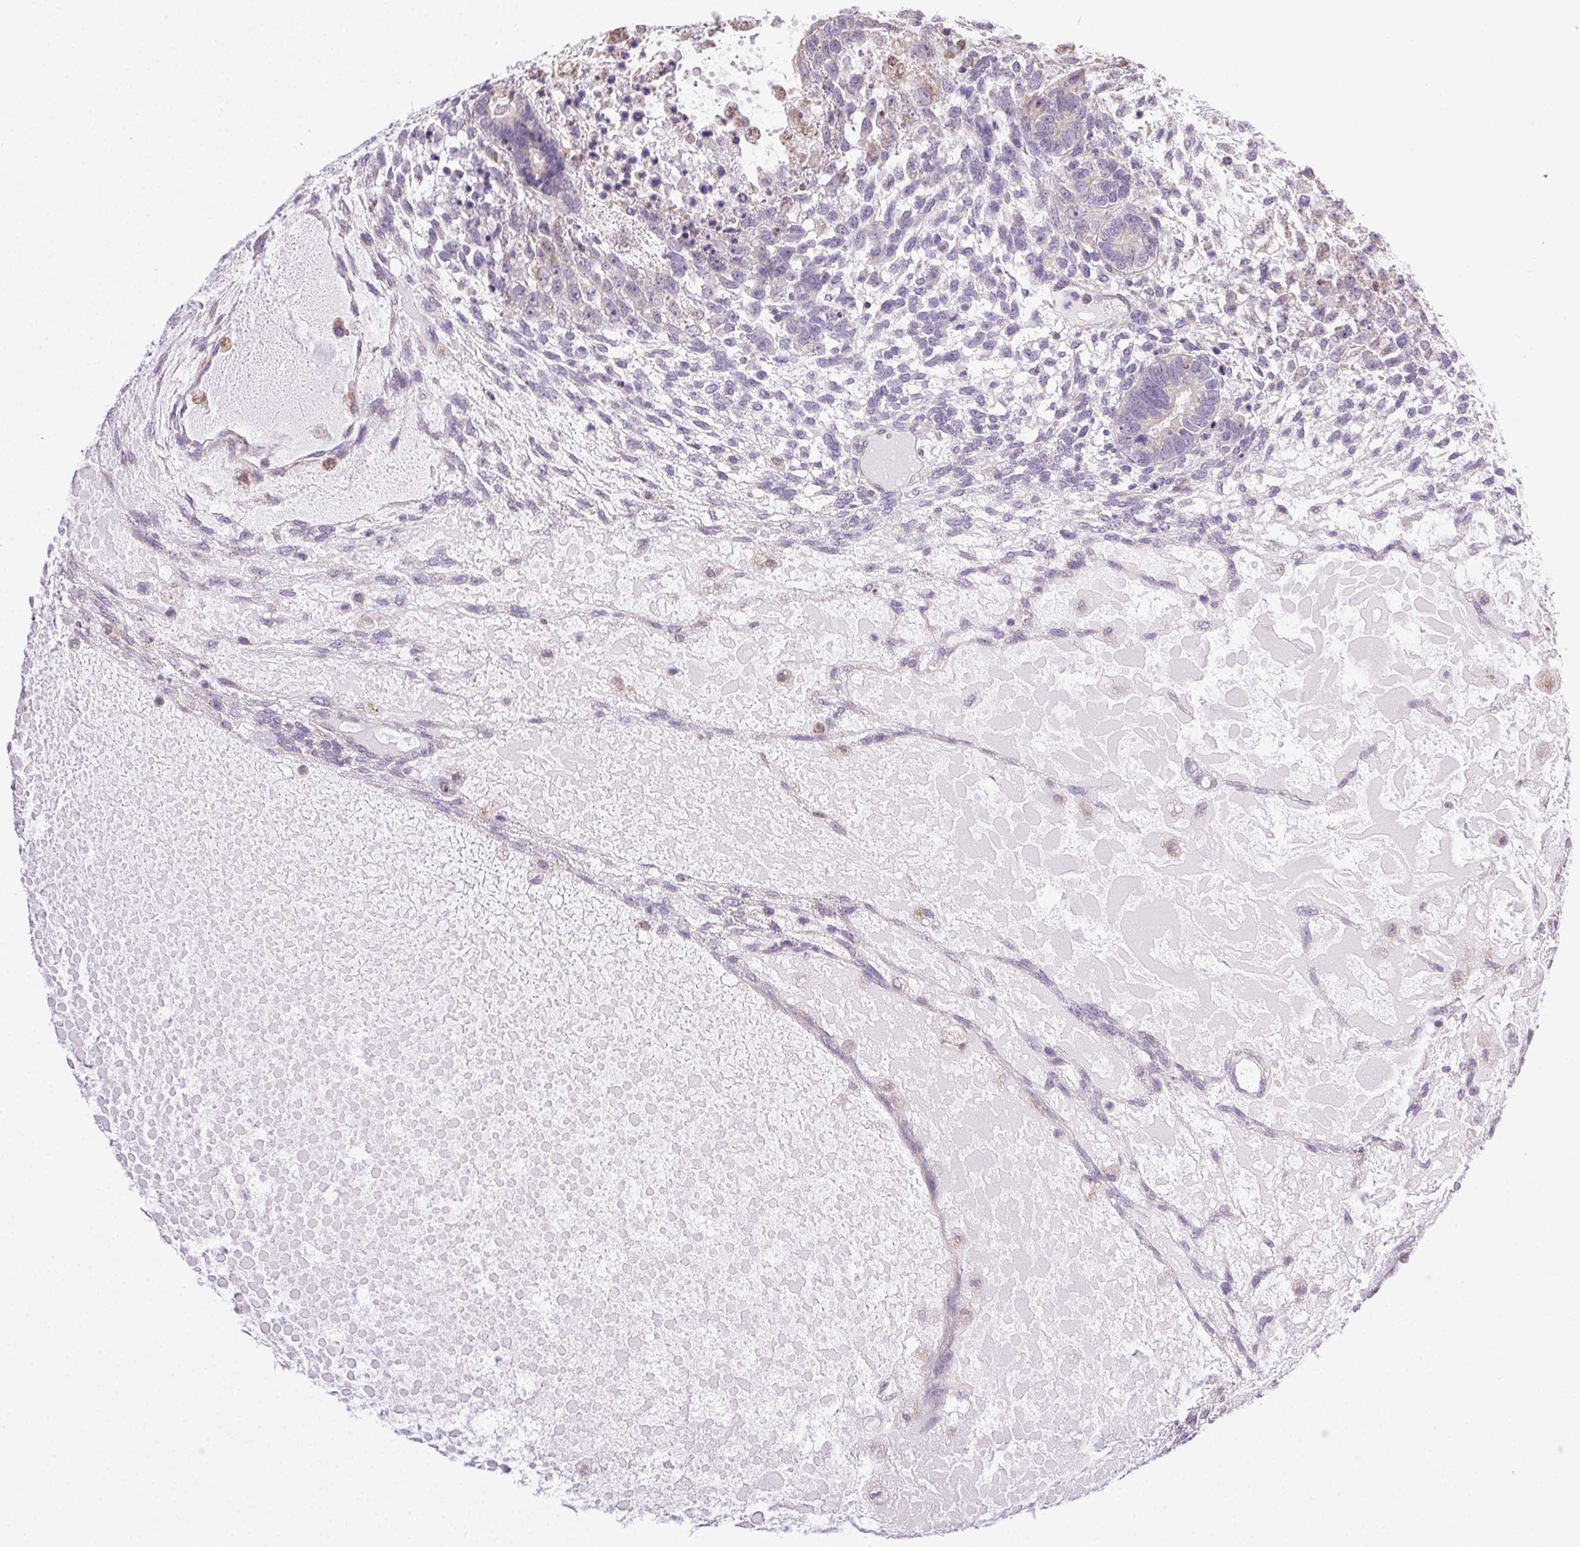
{"staining": {"intensity": "negative", "quantity": "none", "location": "none"}, "tissue": "testis cancer", "cell_type": "Tumor cells", "image_type": "cancer", "snomed": [{"axis": "morphology", "description": "Carcinoma, Embryonal, NOS"}, {"axis": "topography", "description": "Testis"}], "caption": "Immunohistochemistry image of testis cancer stained for a protein (brown), which demonstrates no positivity in tumor cells.", "gene": "SNX31", "patient": {"sex": "male", "age": 23}}